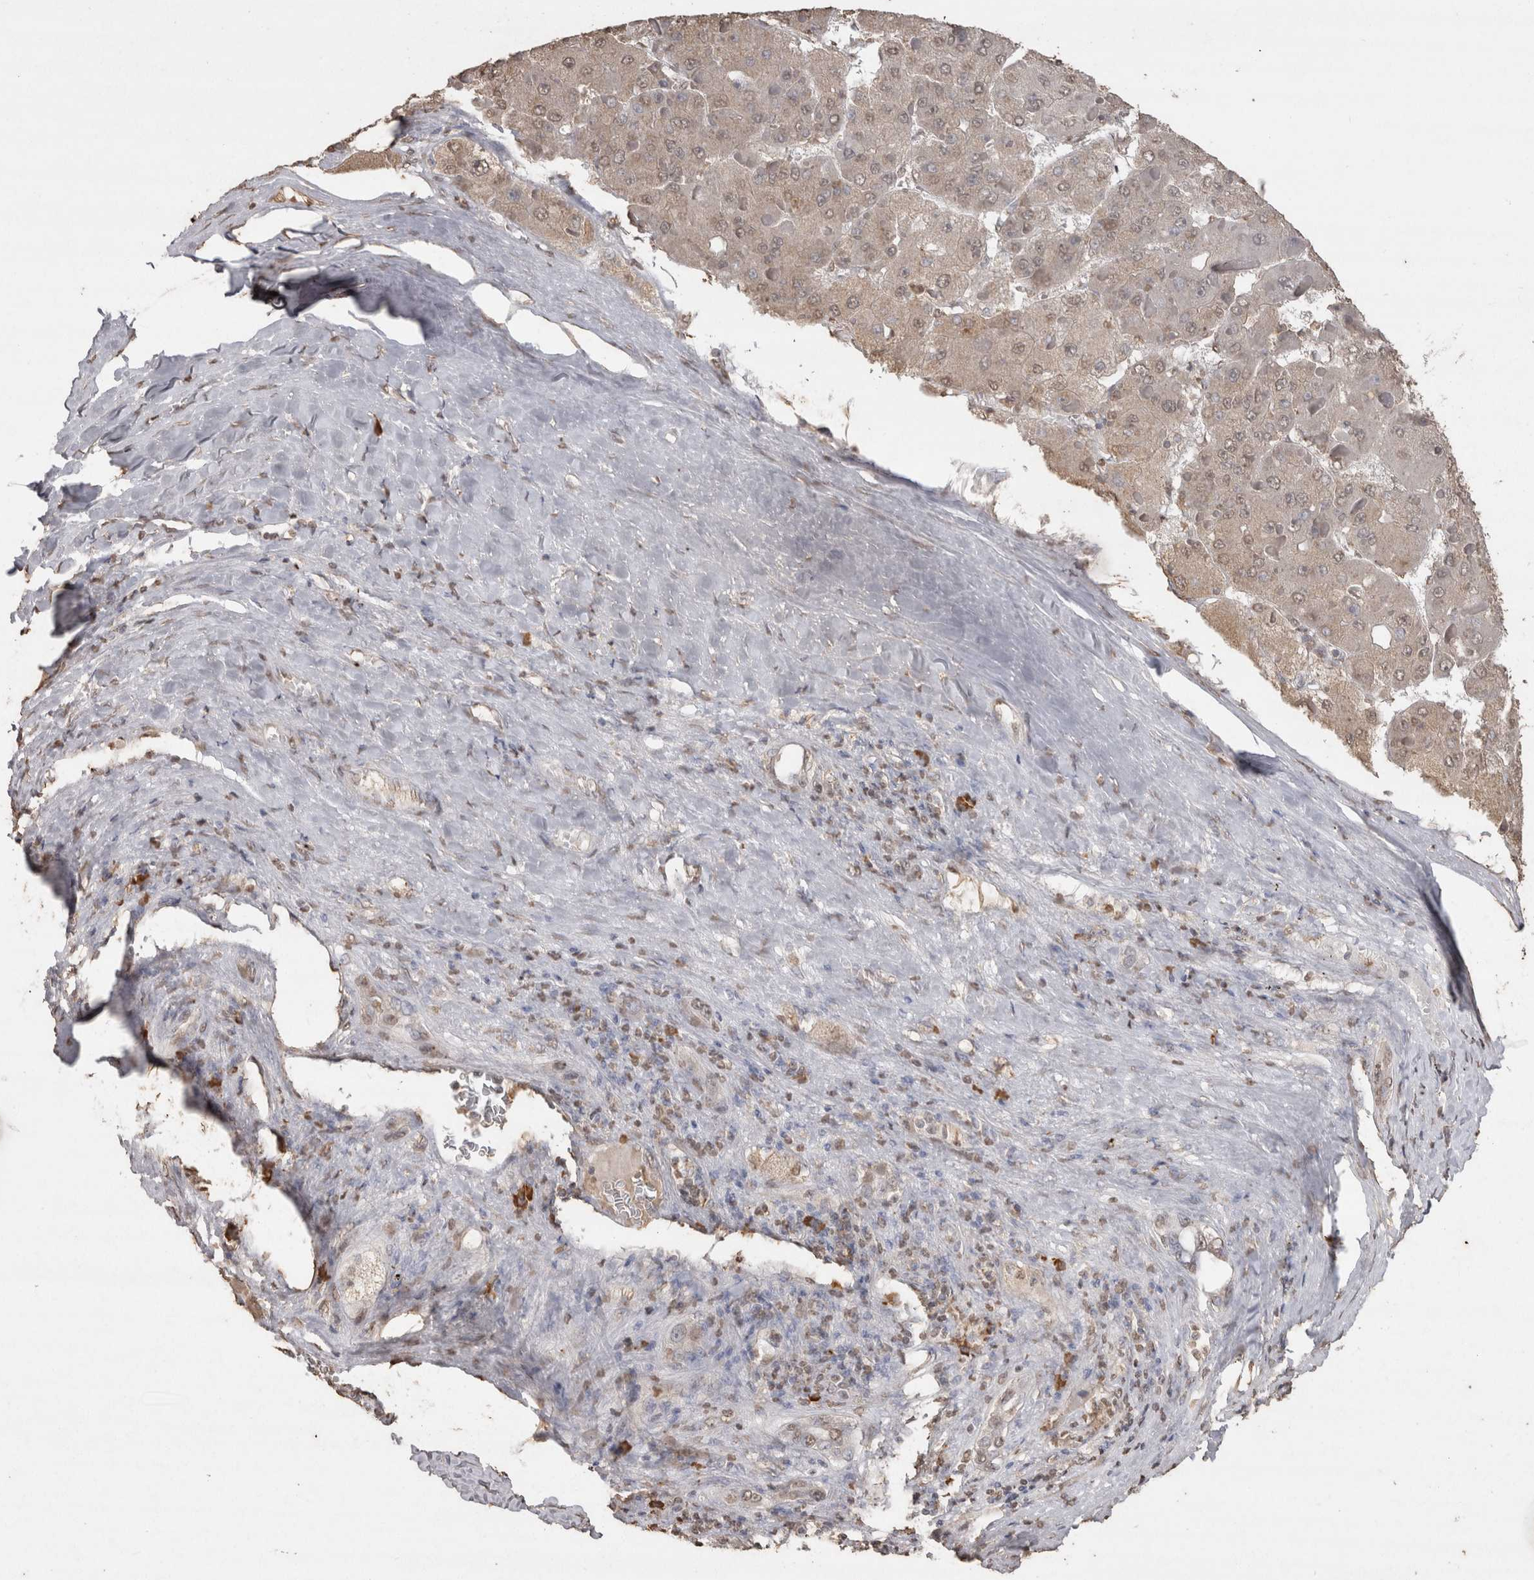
{"staining": {"intensity": "weak", "quantity": ">75%", "location": "cytoplasmic/membranous,nuclear"}, "tissue": "liver cancer", "cell_type": "Tumor cells", "image_type": "cancer", "snomed": [{"axis": "morphology", "description": "Carcinoma, Hepatocellular, NOS"}, {"axis": "topography", "description": "Liver"}], "caption": "Approximately >75% of tumor cells in liver cancer demonstrate weak cytoplasmic/membranous and nuclear protein positivity as visualized by brown immunohistochemical staining.", "gene": "CRELD2", "patient": {"sex": "female", "age": 73}}